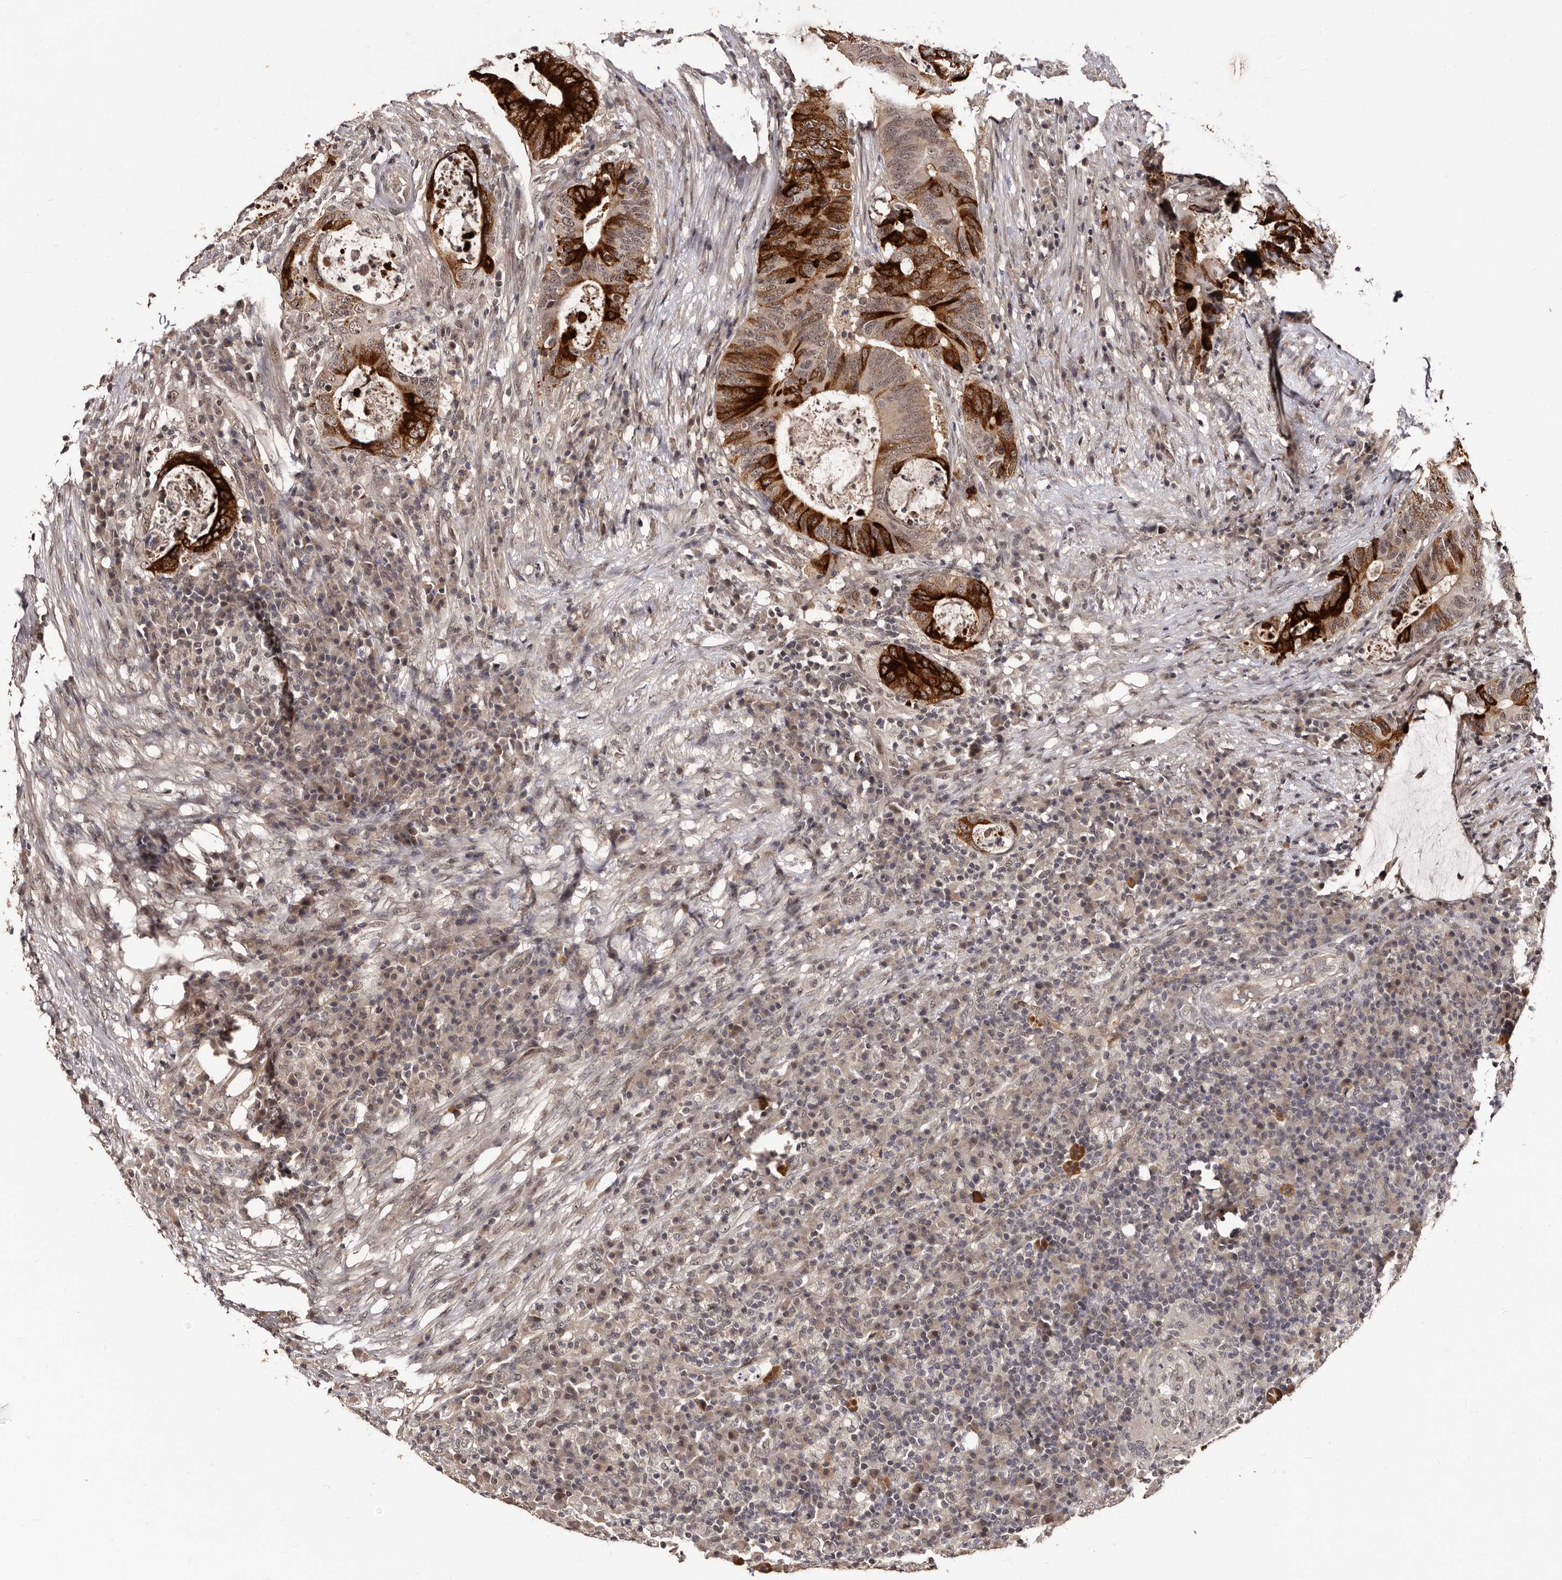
{"staining": {"intensity": "strong", "quantity": "<25%", "location": "cytoplasmic/membranous,nuclear"}, "tissue": "colorectal cancer", "cell_type": "Tumor cells", "image_type": "cancer", "snomed": [{"axis": "morphology", "description": "Adenocarcinoma, NOS"}, {"axis": "topography", "description": "Colon"}], "caption": "A histopathology image showing strong cytoplasmic/membranous and nuclear positivity in about <25% of tumor cells in adenocarcinoma (colorectal), as visualized by brown immunohistochemical staining.", "gene": "TBC1D22B", "patient": {"sex": "male", "age": 83}}